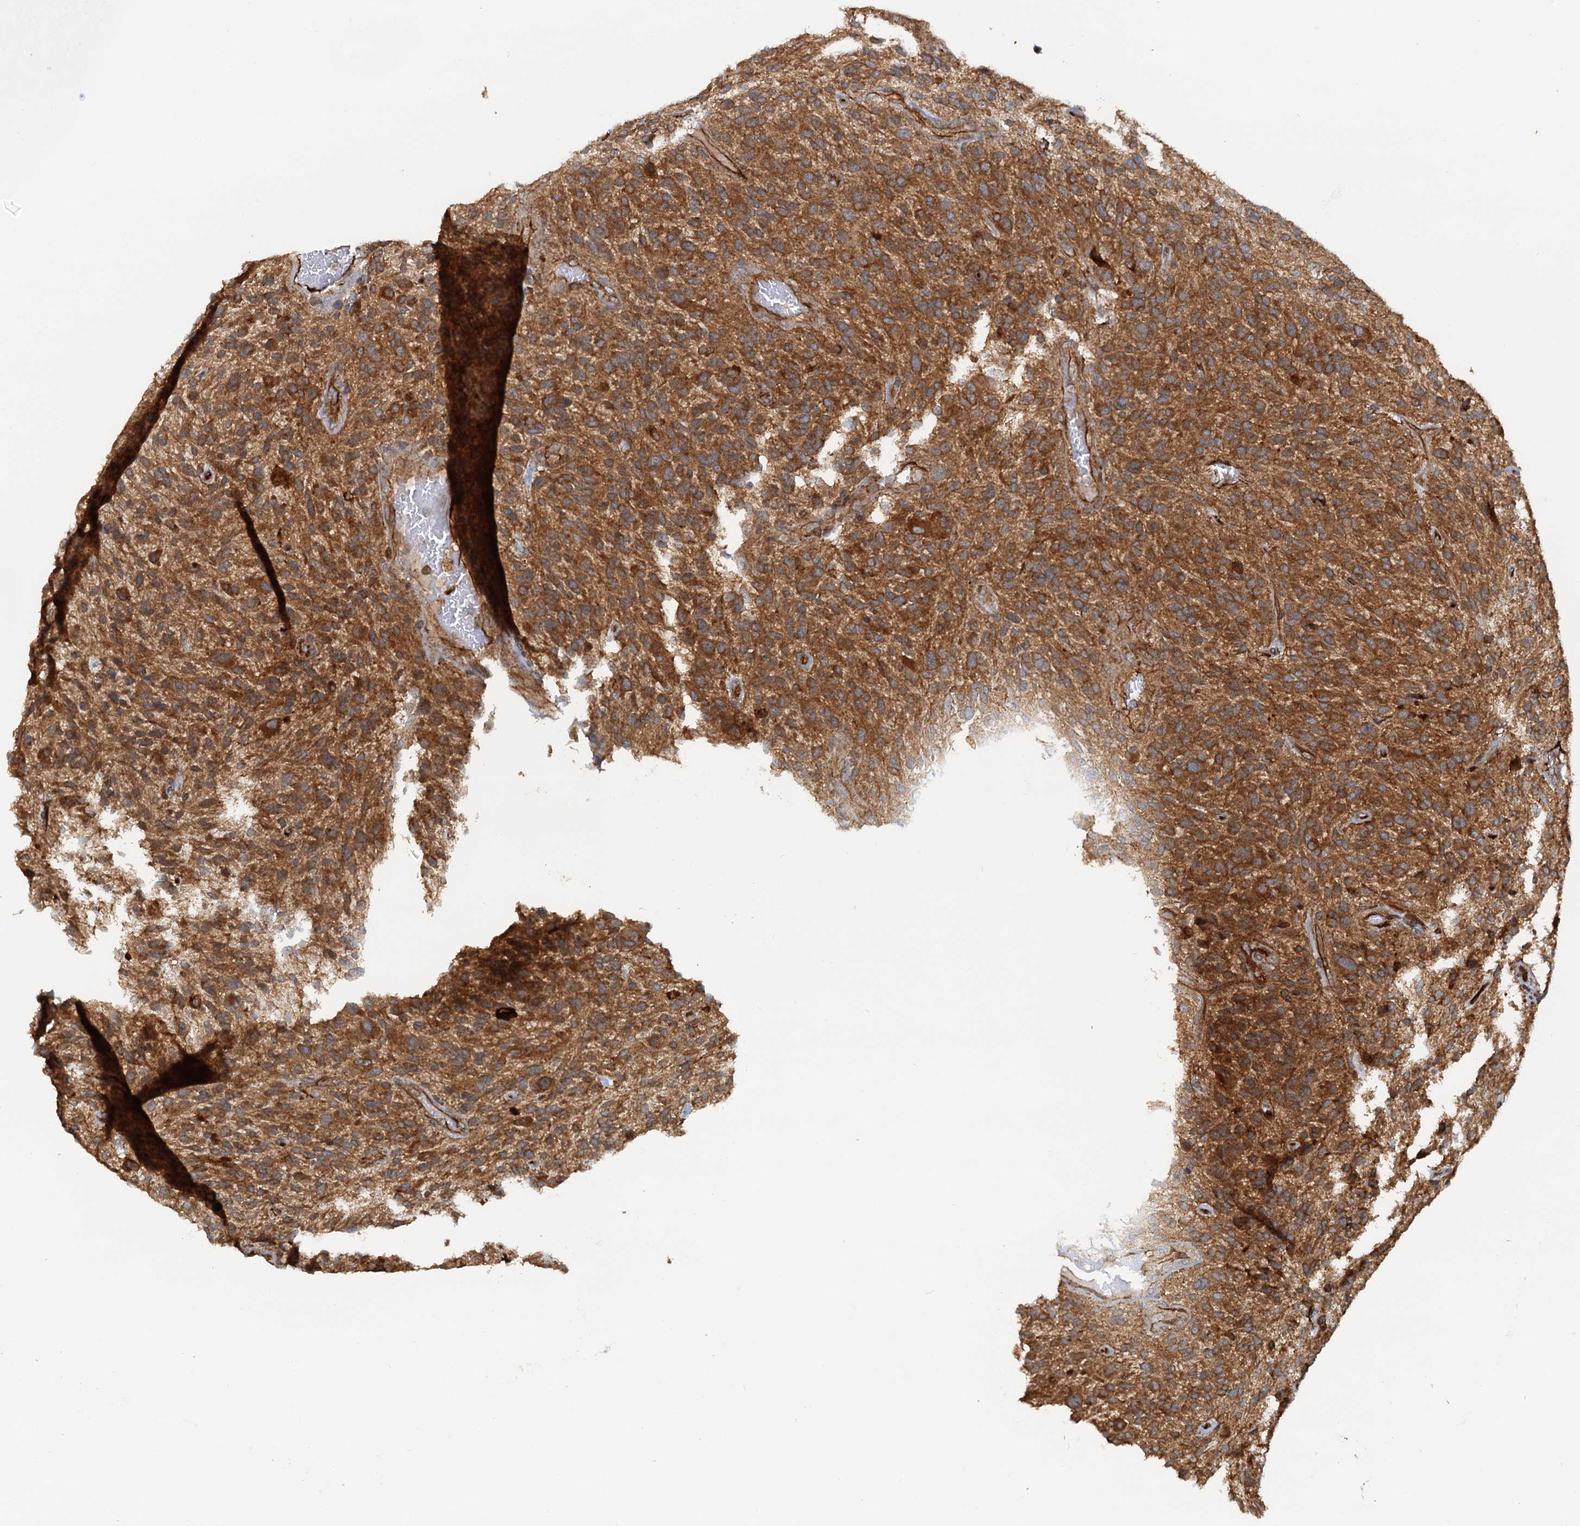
{"staining": {"intensity": "moderate", "quantity": ">75%", "location": "cytoplasmic/membranous"}, "tissue": "glioma", "cell_type": "Tumor cells", "image_type": "cancer", "snomed": [{"axis": "morphology", "description": "Glioma, malignant, High grade"}, {"axis": "topography", "description": "Brain"}], "caption": "IHC (DAB (3,3'-diaminobenzidine)) staining of malignant glioma (high-grade) reveals moderate cytoplasmic/membranous protein positivity in approximately >75% of tumor cells. The protein of interest is stained brown, and the nuclei are stained in blue (DAB IHC with brightfield microscopy, high magnification).", "gene": "NIPAL3", "patient": {"sex": "male", "age": 47}}